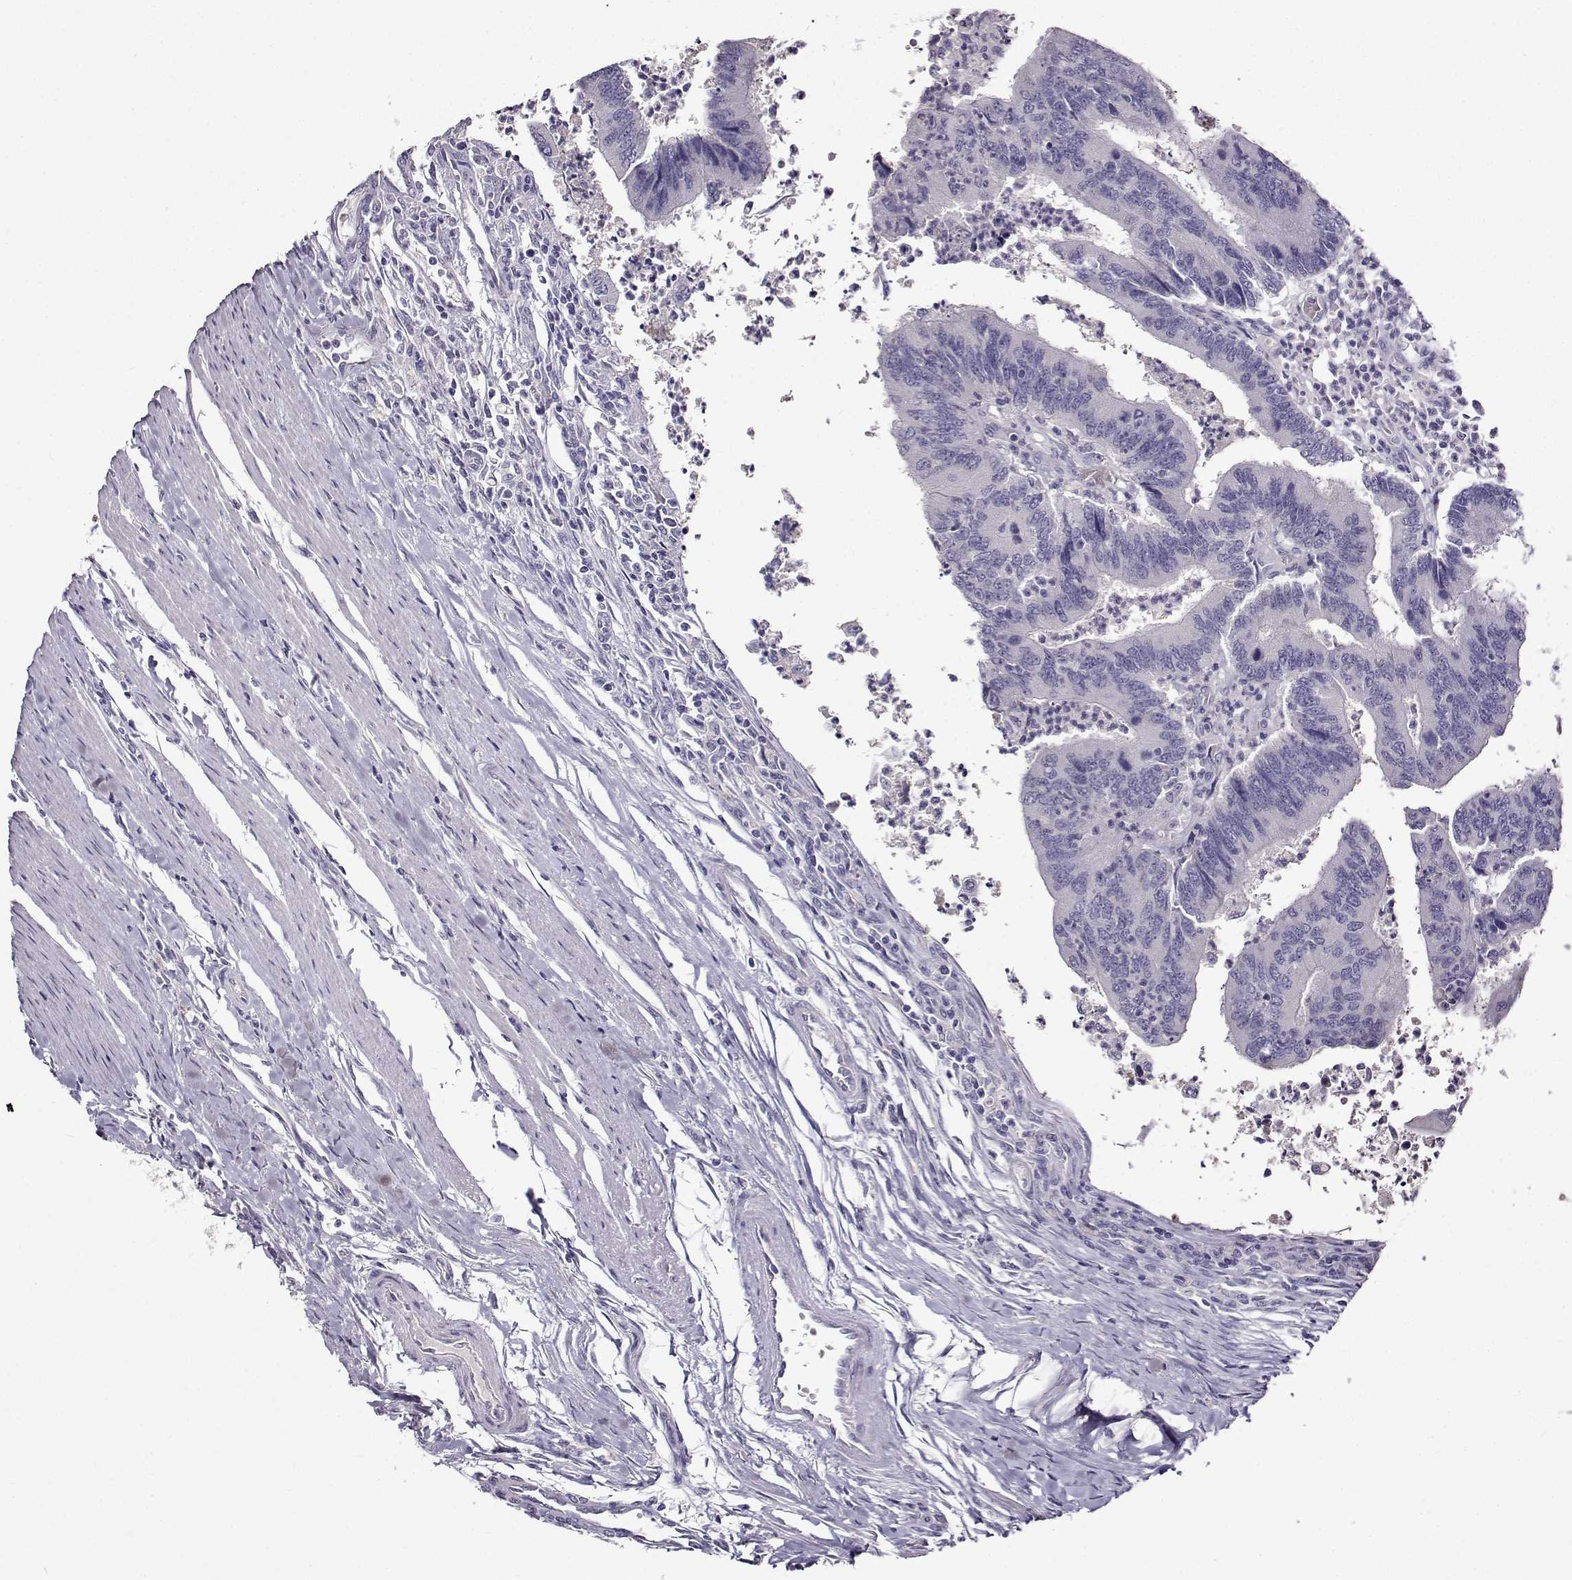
{"staining": {"intensity": "negative", "quantity": "none", "location": "none"}, "tissue": "colorectal cancer", "cell_type": "Tumor cells", "image_type": "cancer", "snomed": [{"axis": "morphology", "description": "Adenocarcinoma, NOS"}, {"axis": "topography", "description": "Colon"}], "caption": "IHC image of neoplastic tissue: adenocarcinoma (colorectal) stained with DAB reveals no significant protein staining in tumor cells. Nuclei are stained in blue.", "gene": "PAEP", "patient": {"sex": "female", "age": 67}}